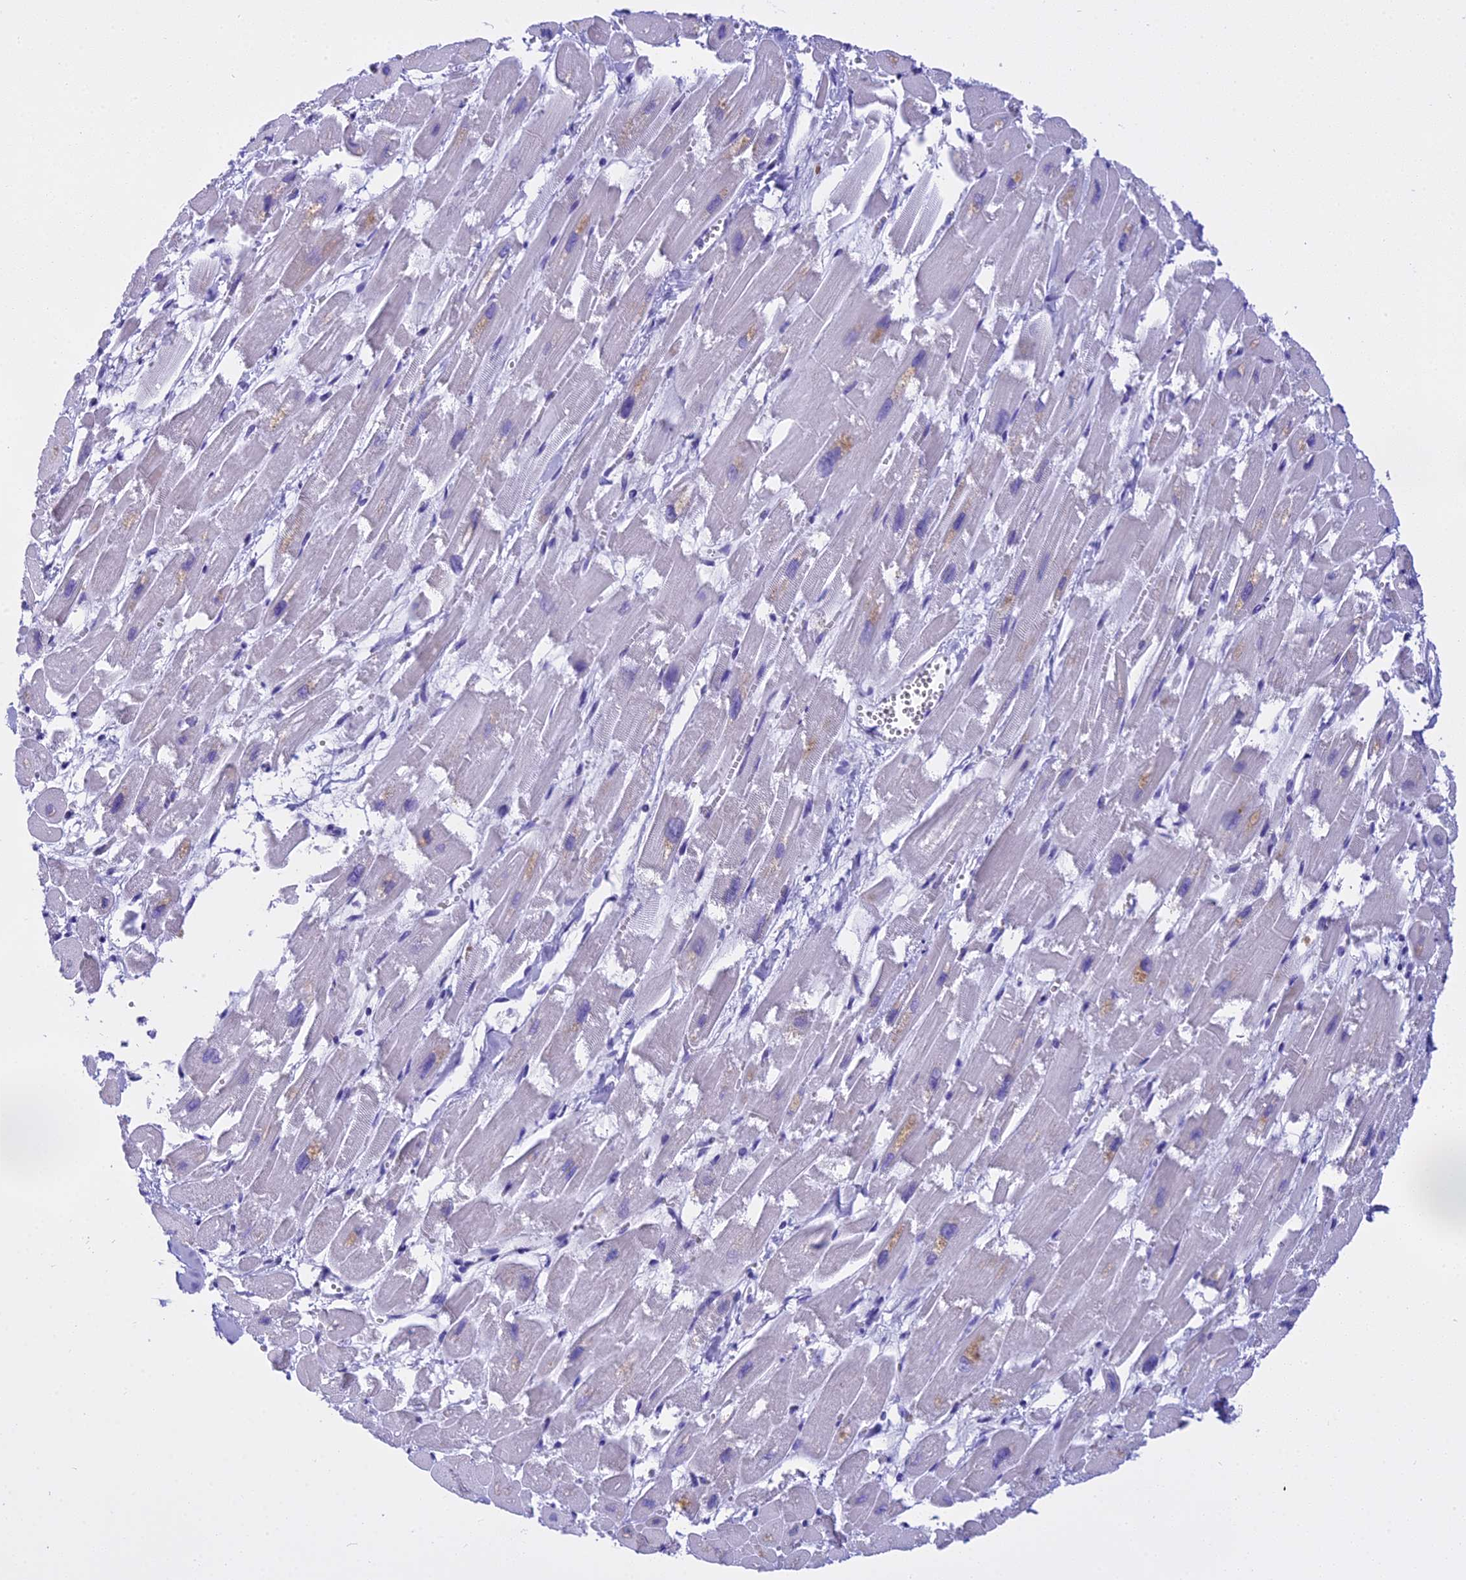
{"staining": {"intensity": "weak", "quantity": "<25%", "location": "cytoplasmic/membranous"}, "tissue": "heart muscle", "cell_type": "Cardiomyocytes", "image_type": "normal", "snomed": [{"axis": "morphology", "description": "Normal tissue, NOS"}, {"axis": "topography", "description": "Heart"}], "caption": "Heart muscle was stained to show a protein in brown. There is no significant staining in cardiomyocytes. (DAB immunohistochemistry with hematoxylin counter stain).", "gene": "KCTD14", "patient": {"sex": "male", "age": 54}}